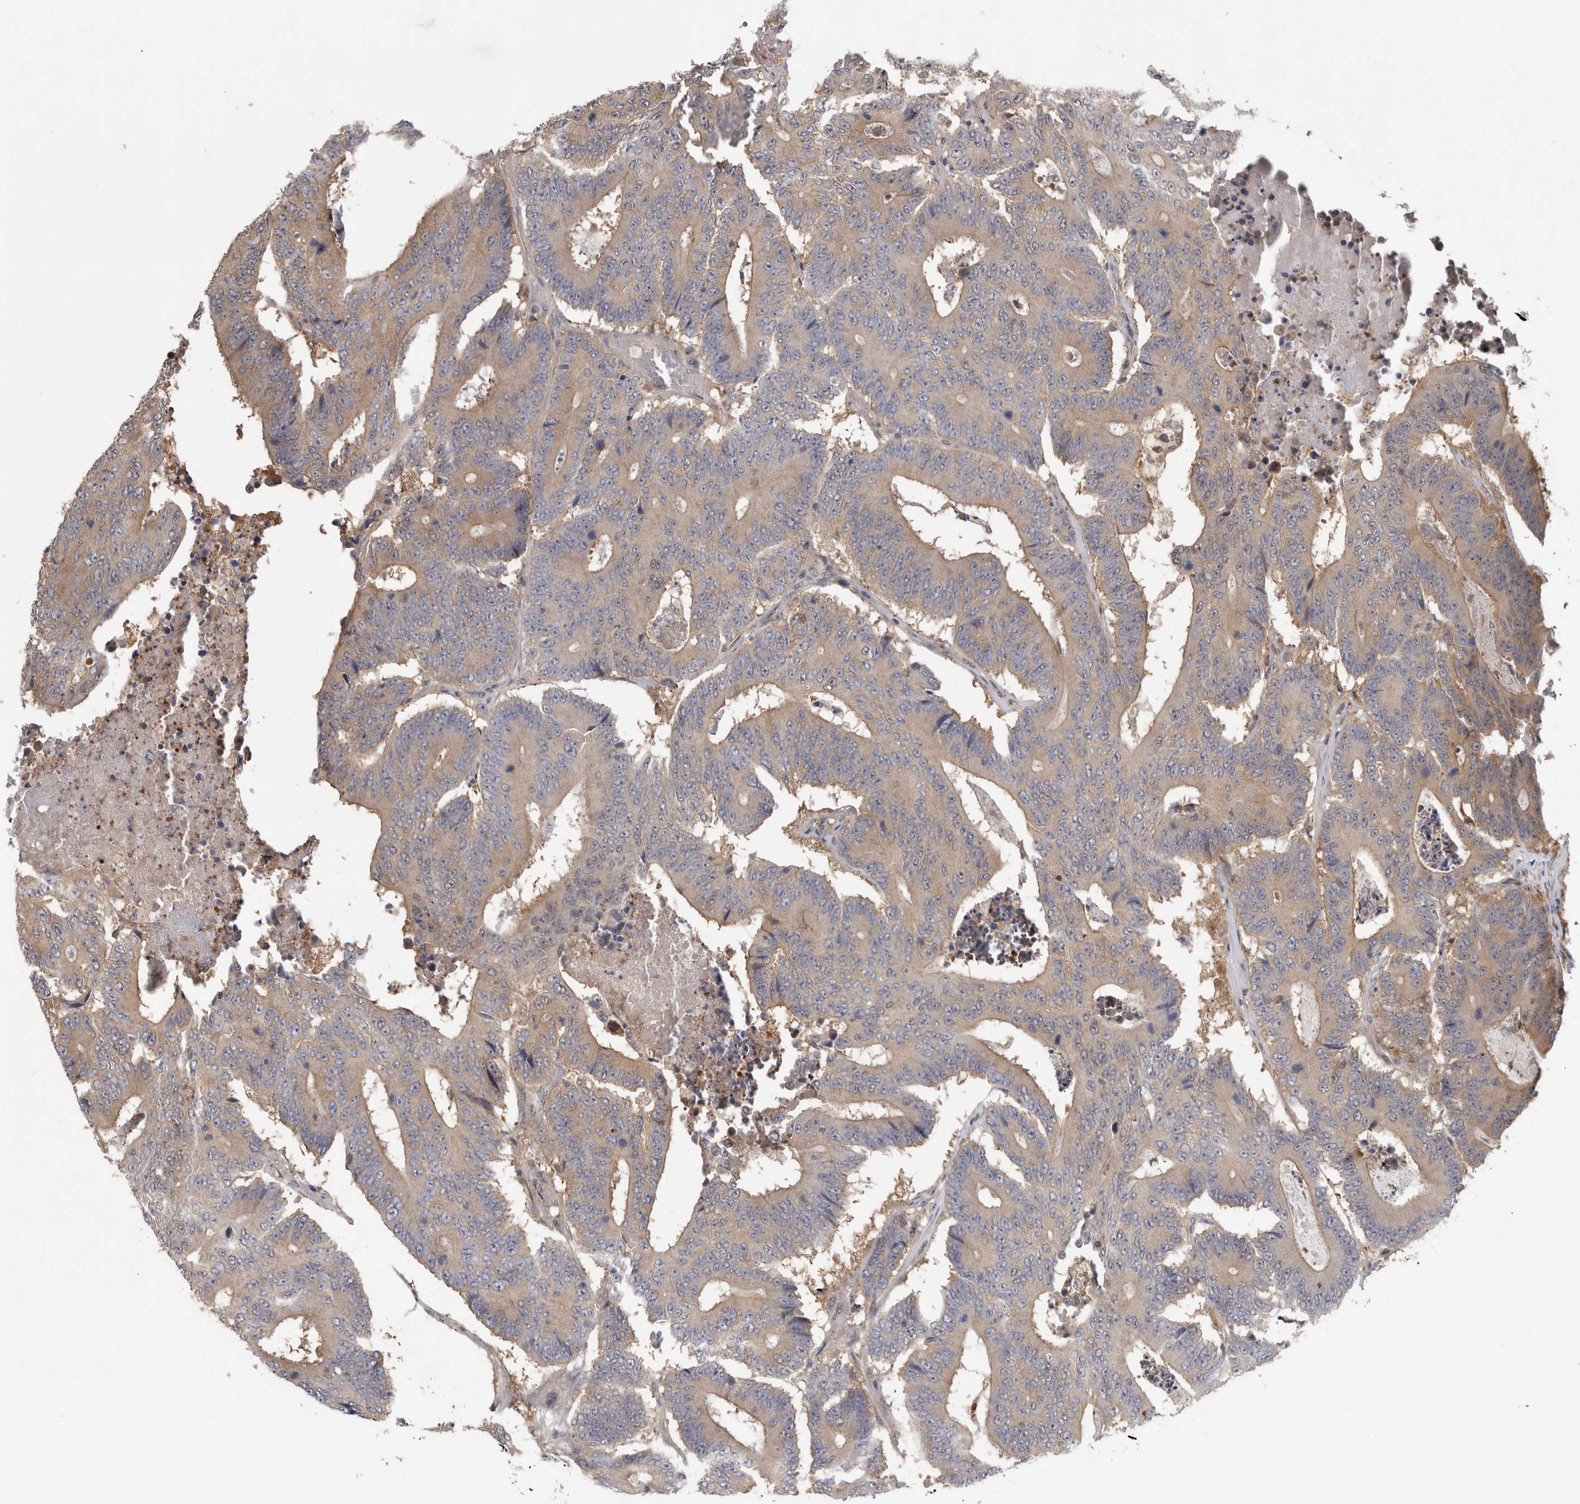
{"staining": {"intensity": "weak", "quantity": "<25%", "location": "cytoplasmic/membranous"}, "tissue": "colorectal cancer", "cell_type": "Tumor cells", "image_type": "cancer", "snomed": [{"axis": "morphology", "description": "Adenocarcinoma, NOS"}, {"axis": "topography", "description": "Colon"}], "caption": "Immunohistochemical staining of colorectal cancer (adenocarcinoma) demonstrates no significant positivity in tumor cells.", "gene": "PIGP", "patient": {"sex": "male", "age": 83}}